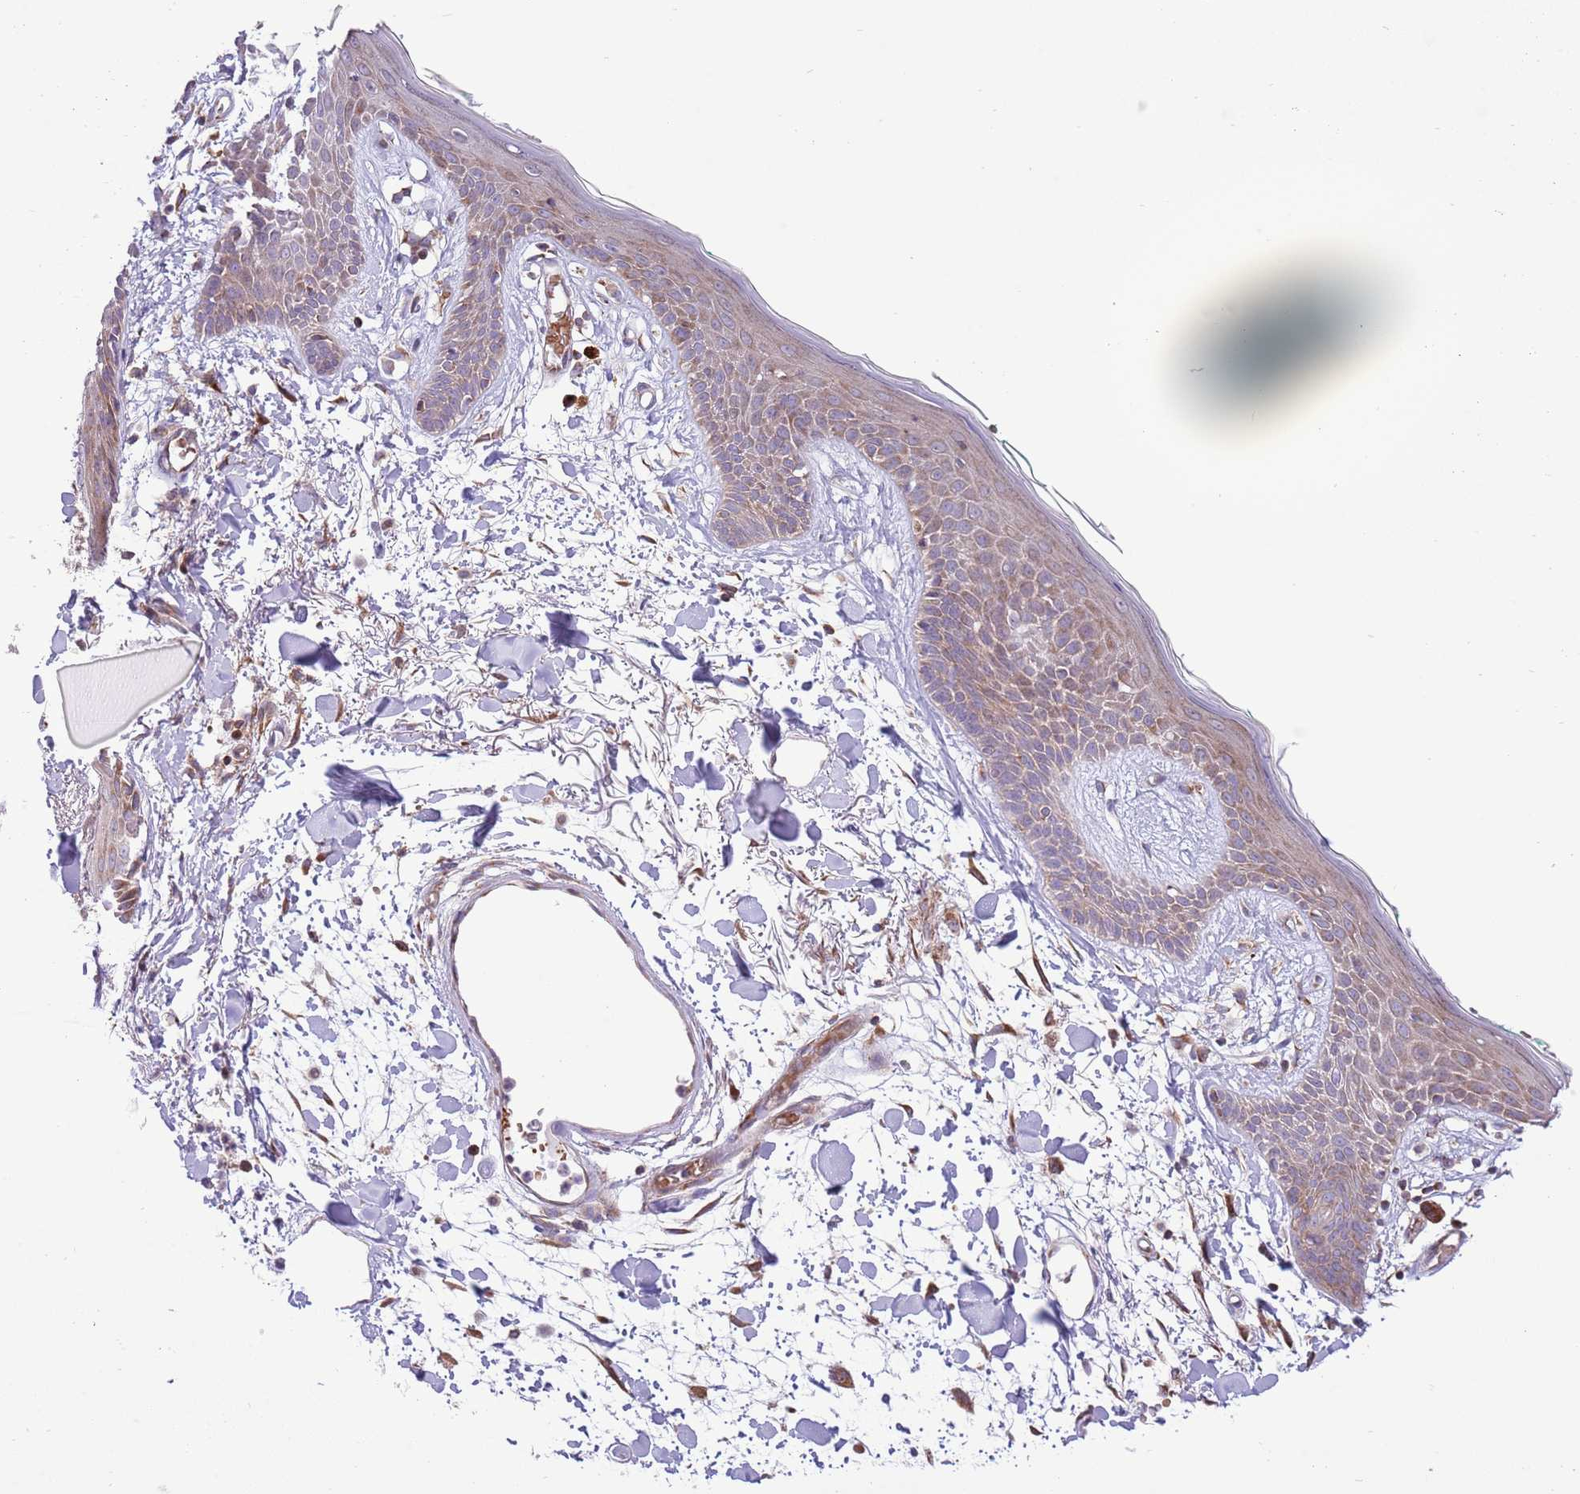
{"staining": {"intensity": "moderate", "quantity": ">75%", "location": "cytoplasmic/membranous"}, "tissue": "skin", "cell_type": "Fibroblasts", "image_type": "normal", "snomed": [{"axis": "morphology", "description": "Normal tissue, NOS"}, {"axis": "topography", "description": "Skin"}], "caption": "An image of human skin stained for a protein exhibits moderate cytoplasmic/membranous brown staining in fibroblasts.", "gene": "DAND5", "patient": {"sex": "male", "age": 79}}